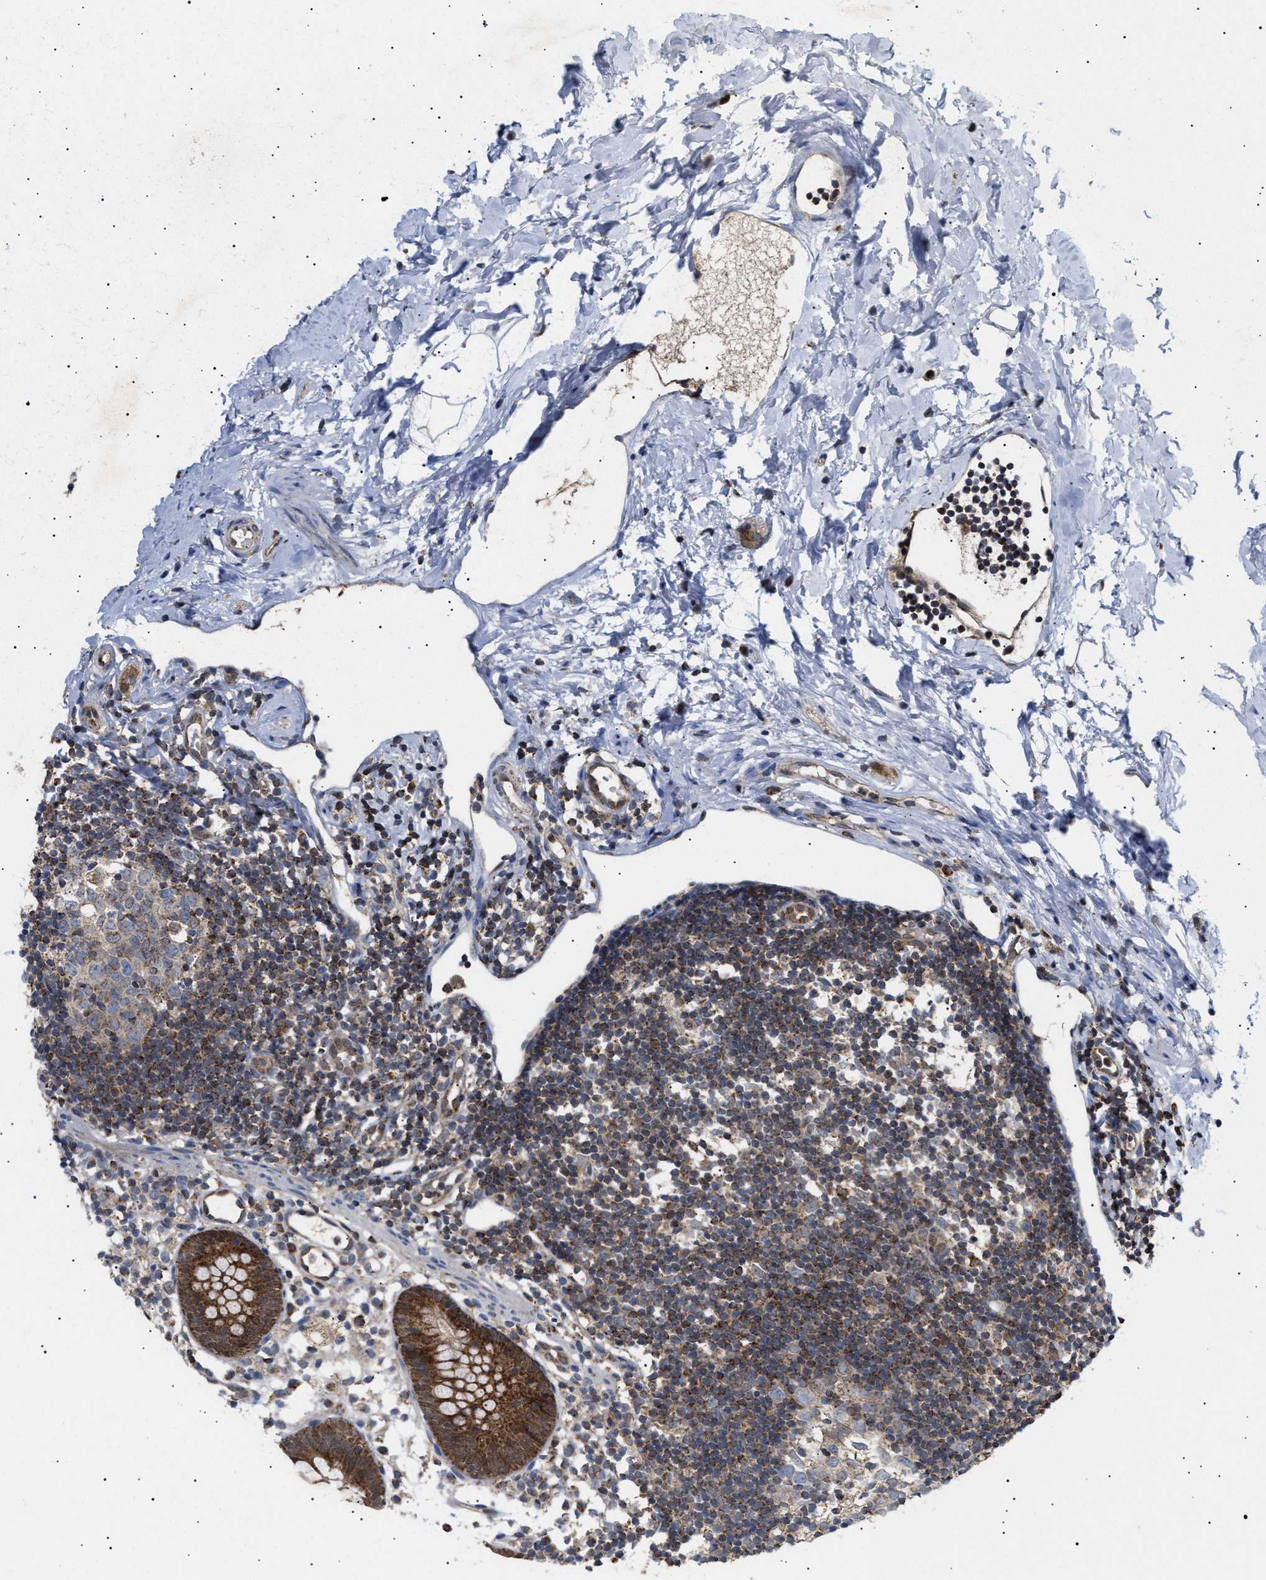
{"staining": {"intensity": "moderate", "quantity": ">75%", "location": "cytoplasmic/membranous"}, "tissue": "appendix", "cell_type": "Glandular cells", "image_type": "normal", "snomed": [{"axis": "morphology", "description": "Normal tissue, NOS"}, {"axis": "topography", "description": "Appendix"}], "caption": "Immunohistochemistry micrograph of normal appendix stained for a protein (brown), which displays medium levels of moderate cytoplasmic/membranous staining in approximately >75% of glandular cells.", "gene": "SIRT5", "patient": {"sex": "female", "age": 20}}